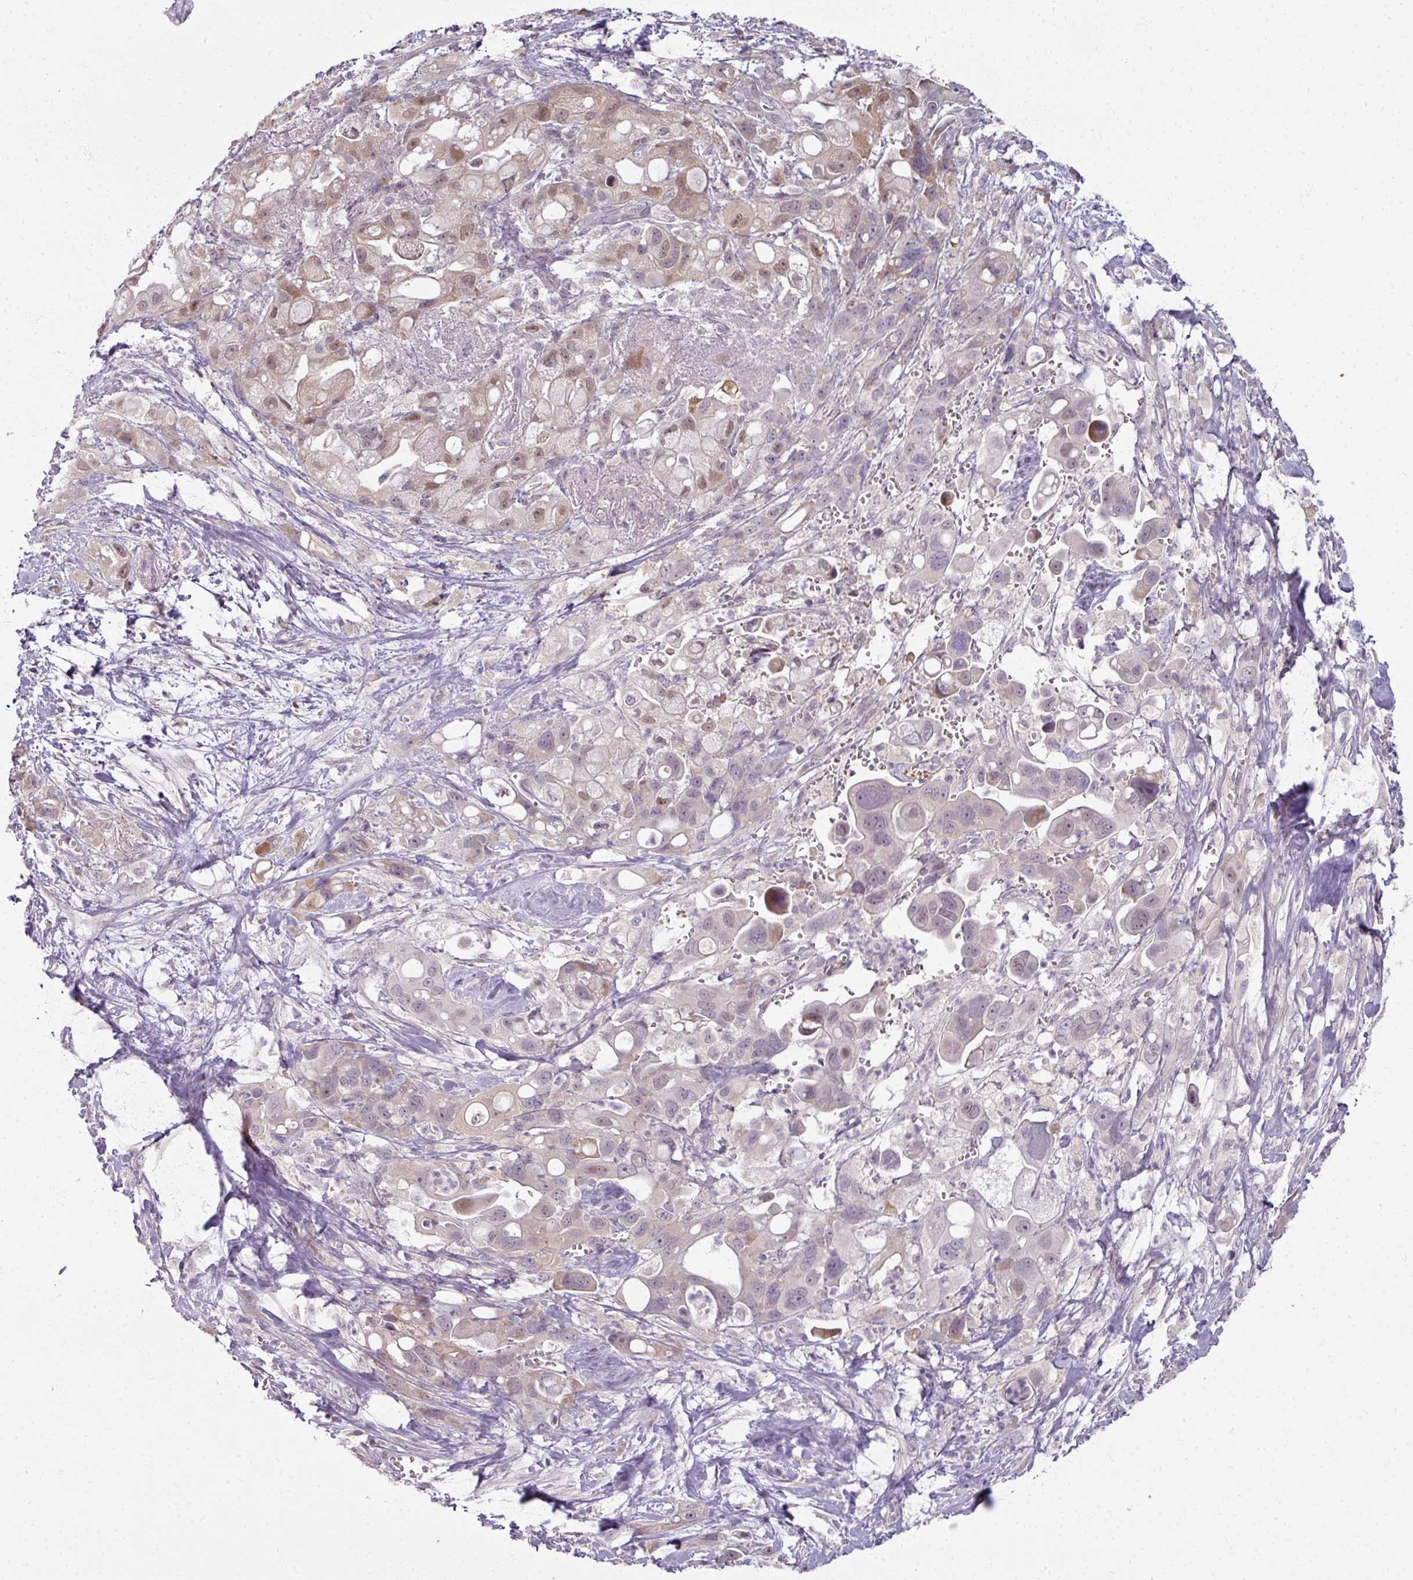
{"staining": {"intensity": "moderate", "quantity": "<25%", "location": "nuclear"}, "tissue": "pancreatic cancer", "cell_type": "Tumor cells", "image_type": "cancer", "snomed": [{"axis": "morphology", "description": "Adenocarcinoma, NOS"}, {"axis": "topography", "description": "Pancreas"}], "caption": "Brown immunohistochemical staining in human pancreatic cancer (adenocarcinoma) exhibits moderate nuclear positivity in approximately <25% of tumor cells. The staining was performed using DAB to visualize the protein expression in brown, while the nuclei were stained in blue with hematoxylin (Magnification: 20x).", "gene": "MYMK", "patient": {"sex": "male", "age": 68}}